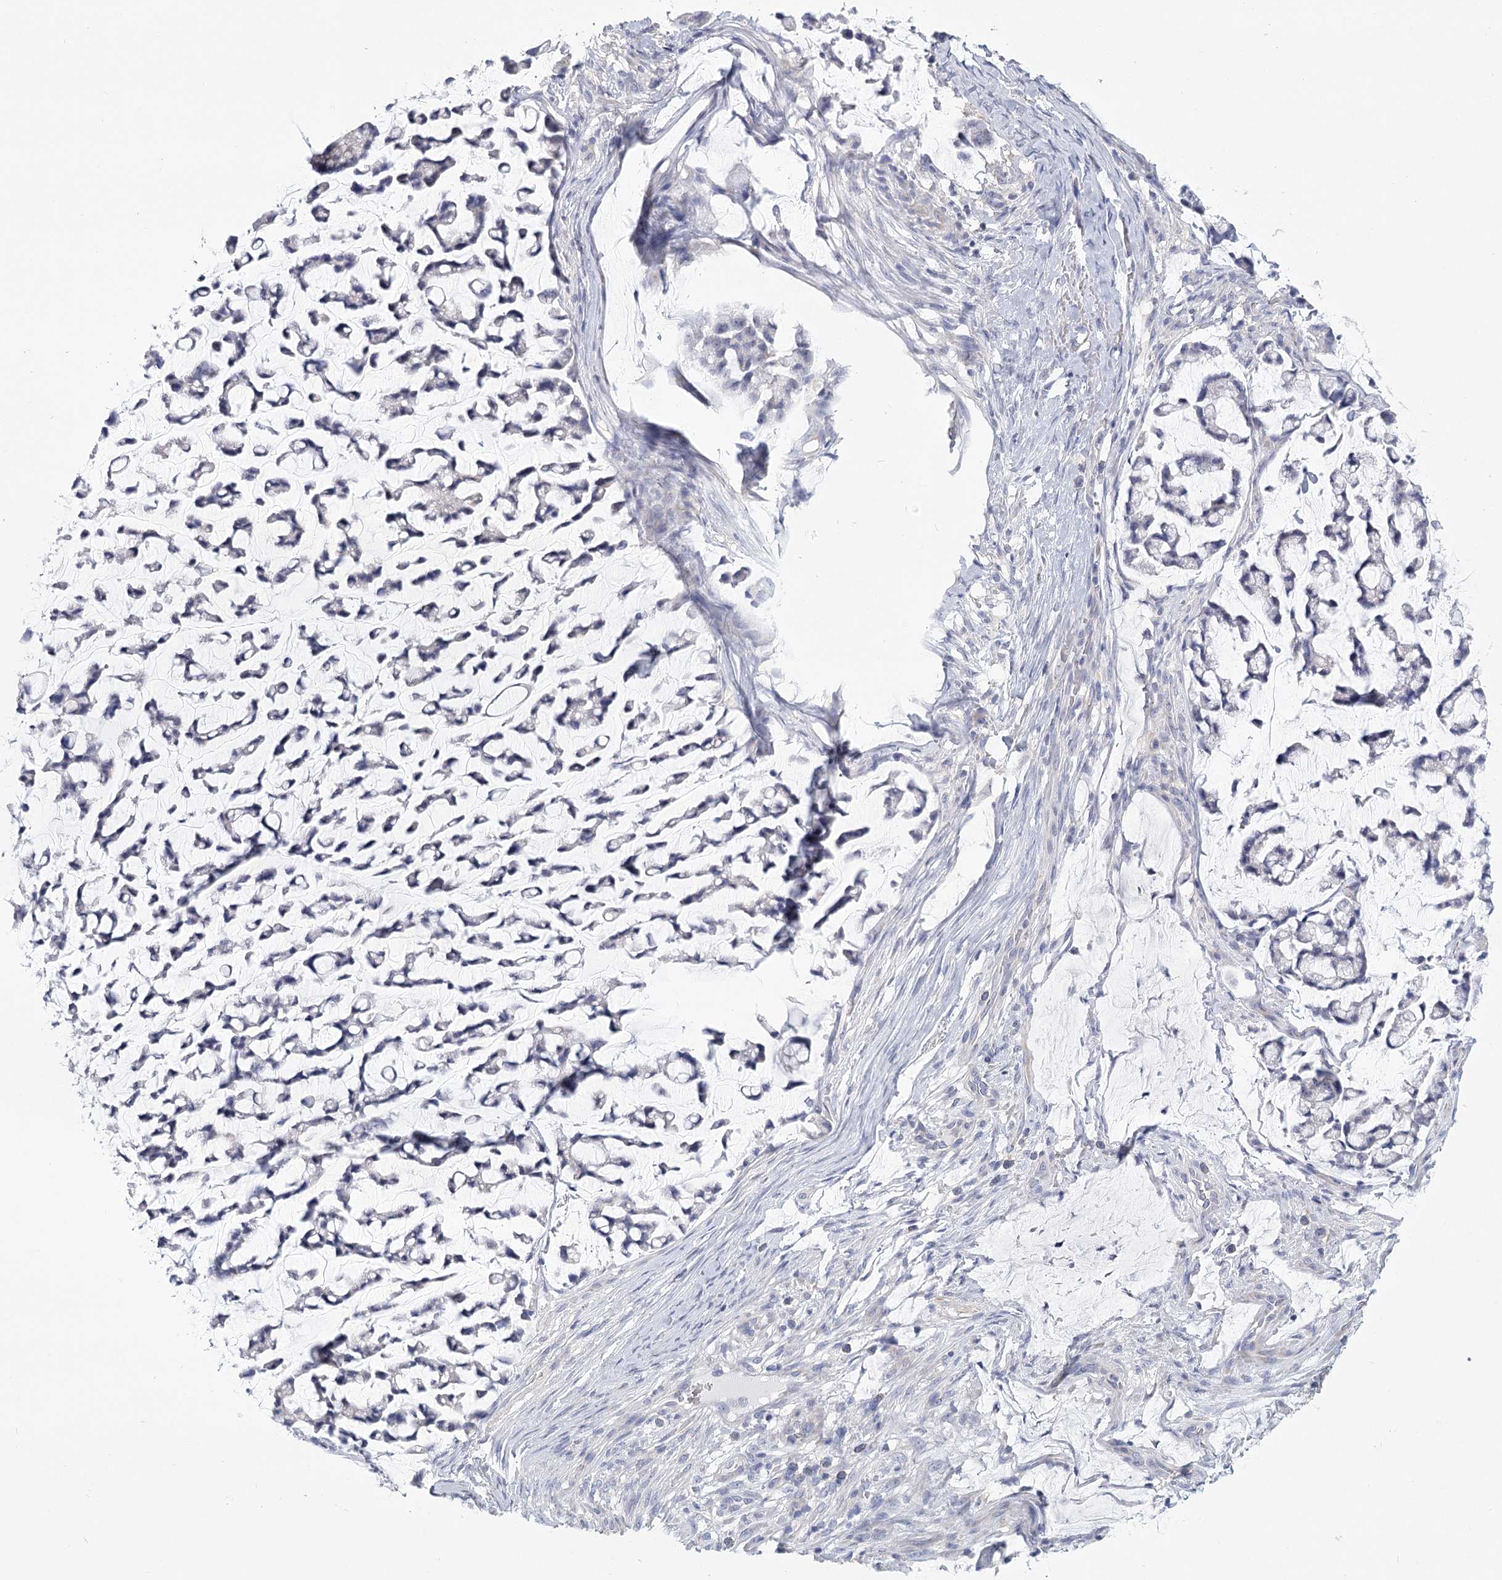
{"staining": {"intensity": "negative", "quantity": "none", "location": "none"}, "tissue": "stomach cancer", "cell_type": "Tumor cells", "image_type": "cancer", "snomed": [{"axis": "morphology", "description": "Adenocarcinoma, NOS"}, {"axis": "topography", "description": "Stomach, lower"}], "caption": "Immunohistochemical staining of human stomach cancer (adenocarcinoma) displays no significant staining in tumor cells.", "gene": "CNTLN", "patient": {"sex": "male", "age": 67}}